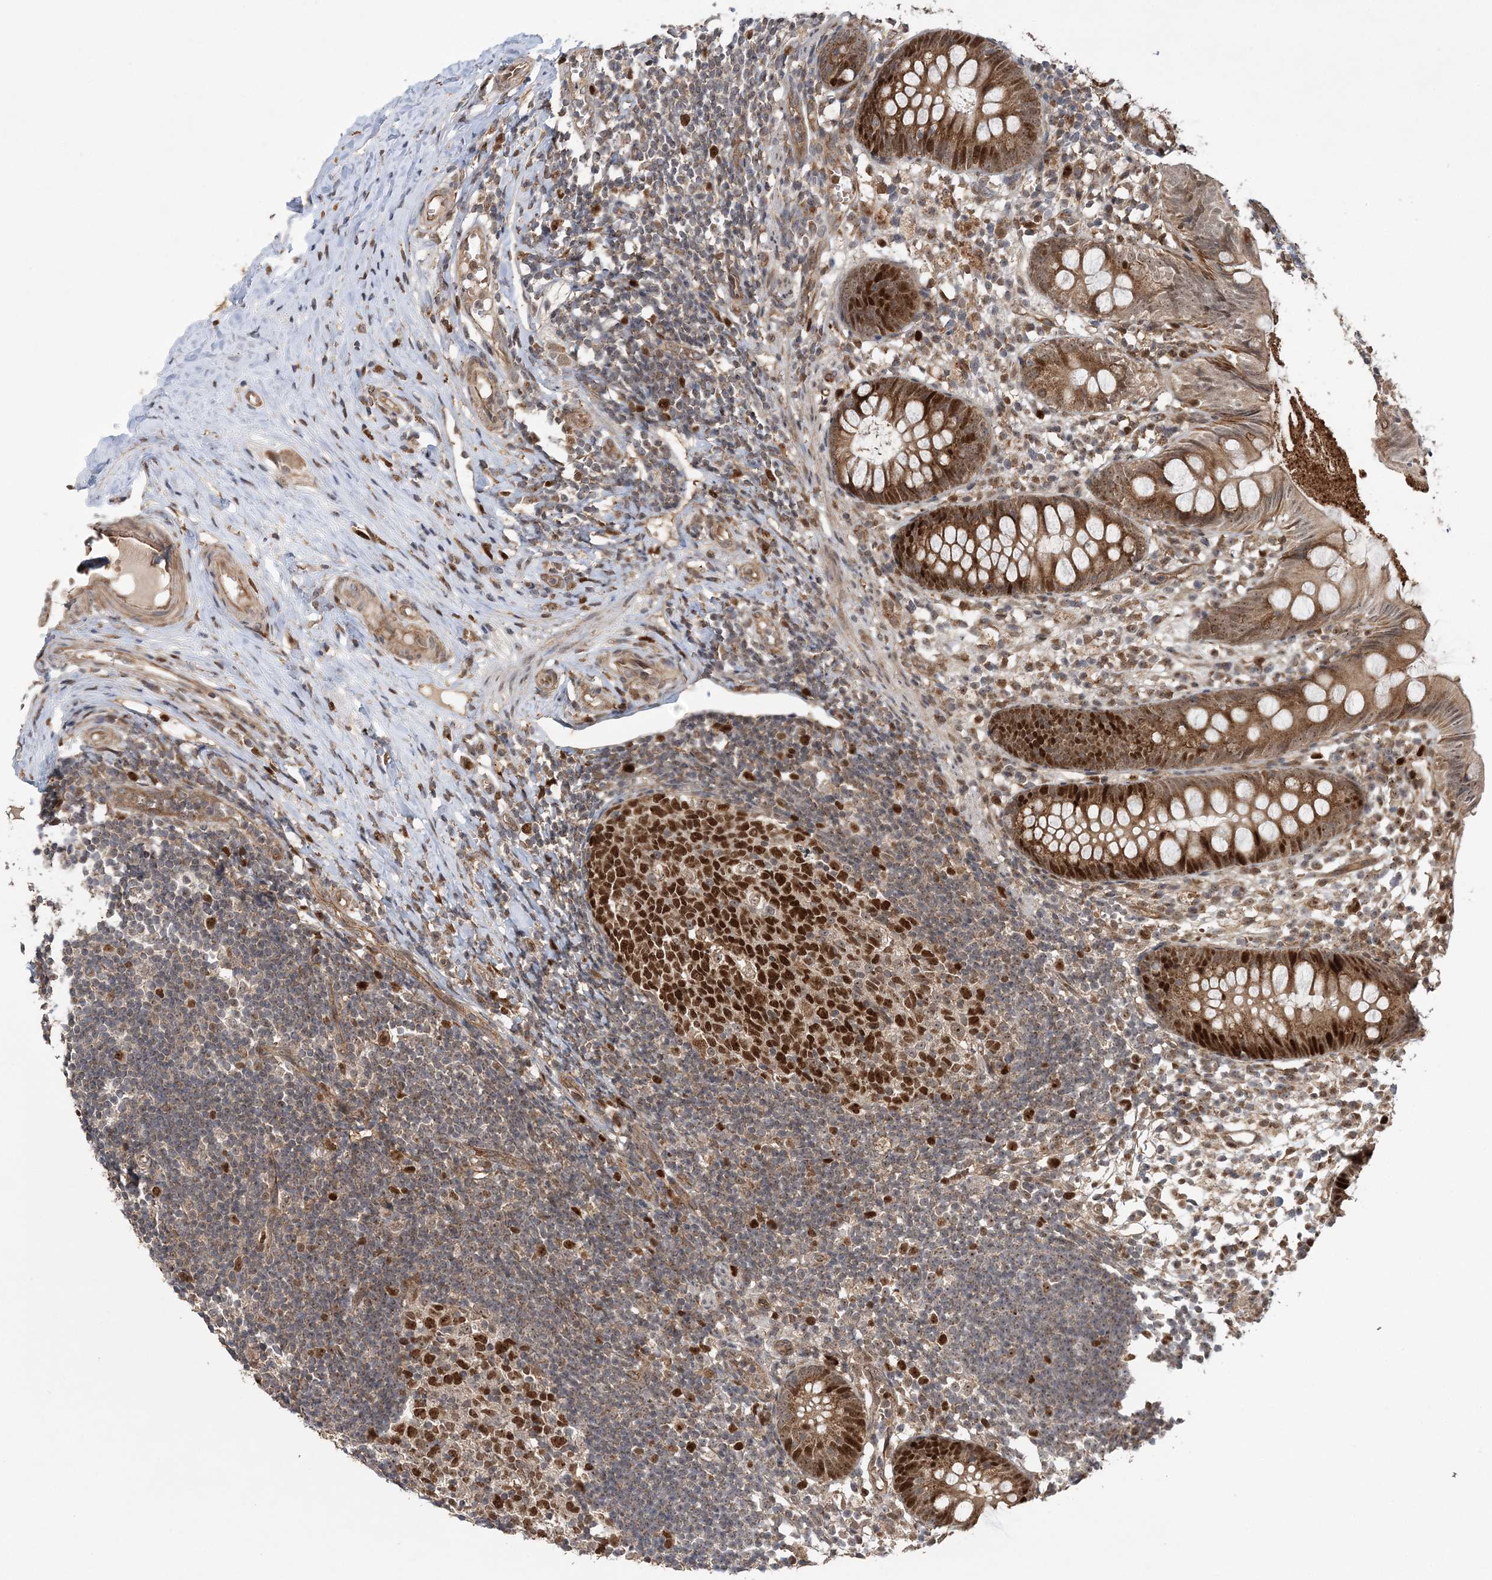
{"staining": {"intensity": "moderate", "quantity": ">75%", "location": "cytoplasmic/membranous,nuclear"}, "tissue": "appendix", "cell_type": "Glandular cells", "image_type": "normal", "snomed": [{"axis": "morphology", "description": "Normal tissue, NOS"}, {"axis": "topography", "description": "Appendix"}], "caption": "A high-resolution photomicrograph shows IHC staining of unremarkable appendix, which demonstrates moderate cytoplasmic/membranous,nuclear staining in approximately >75% of glandular cells.", "gene": "KIF4A", "patient": {"sex": "female", "age": 20}}